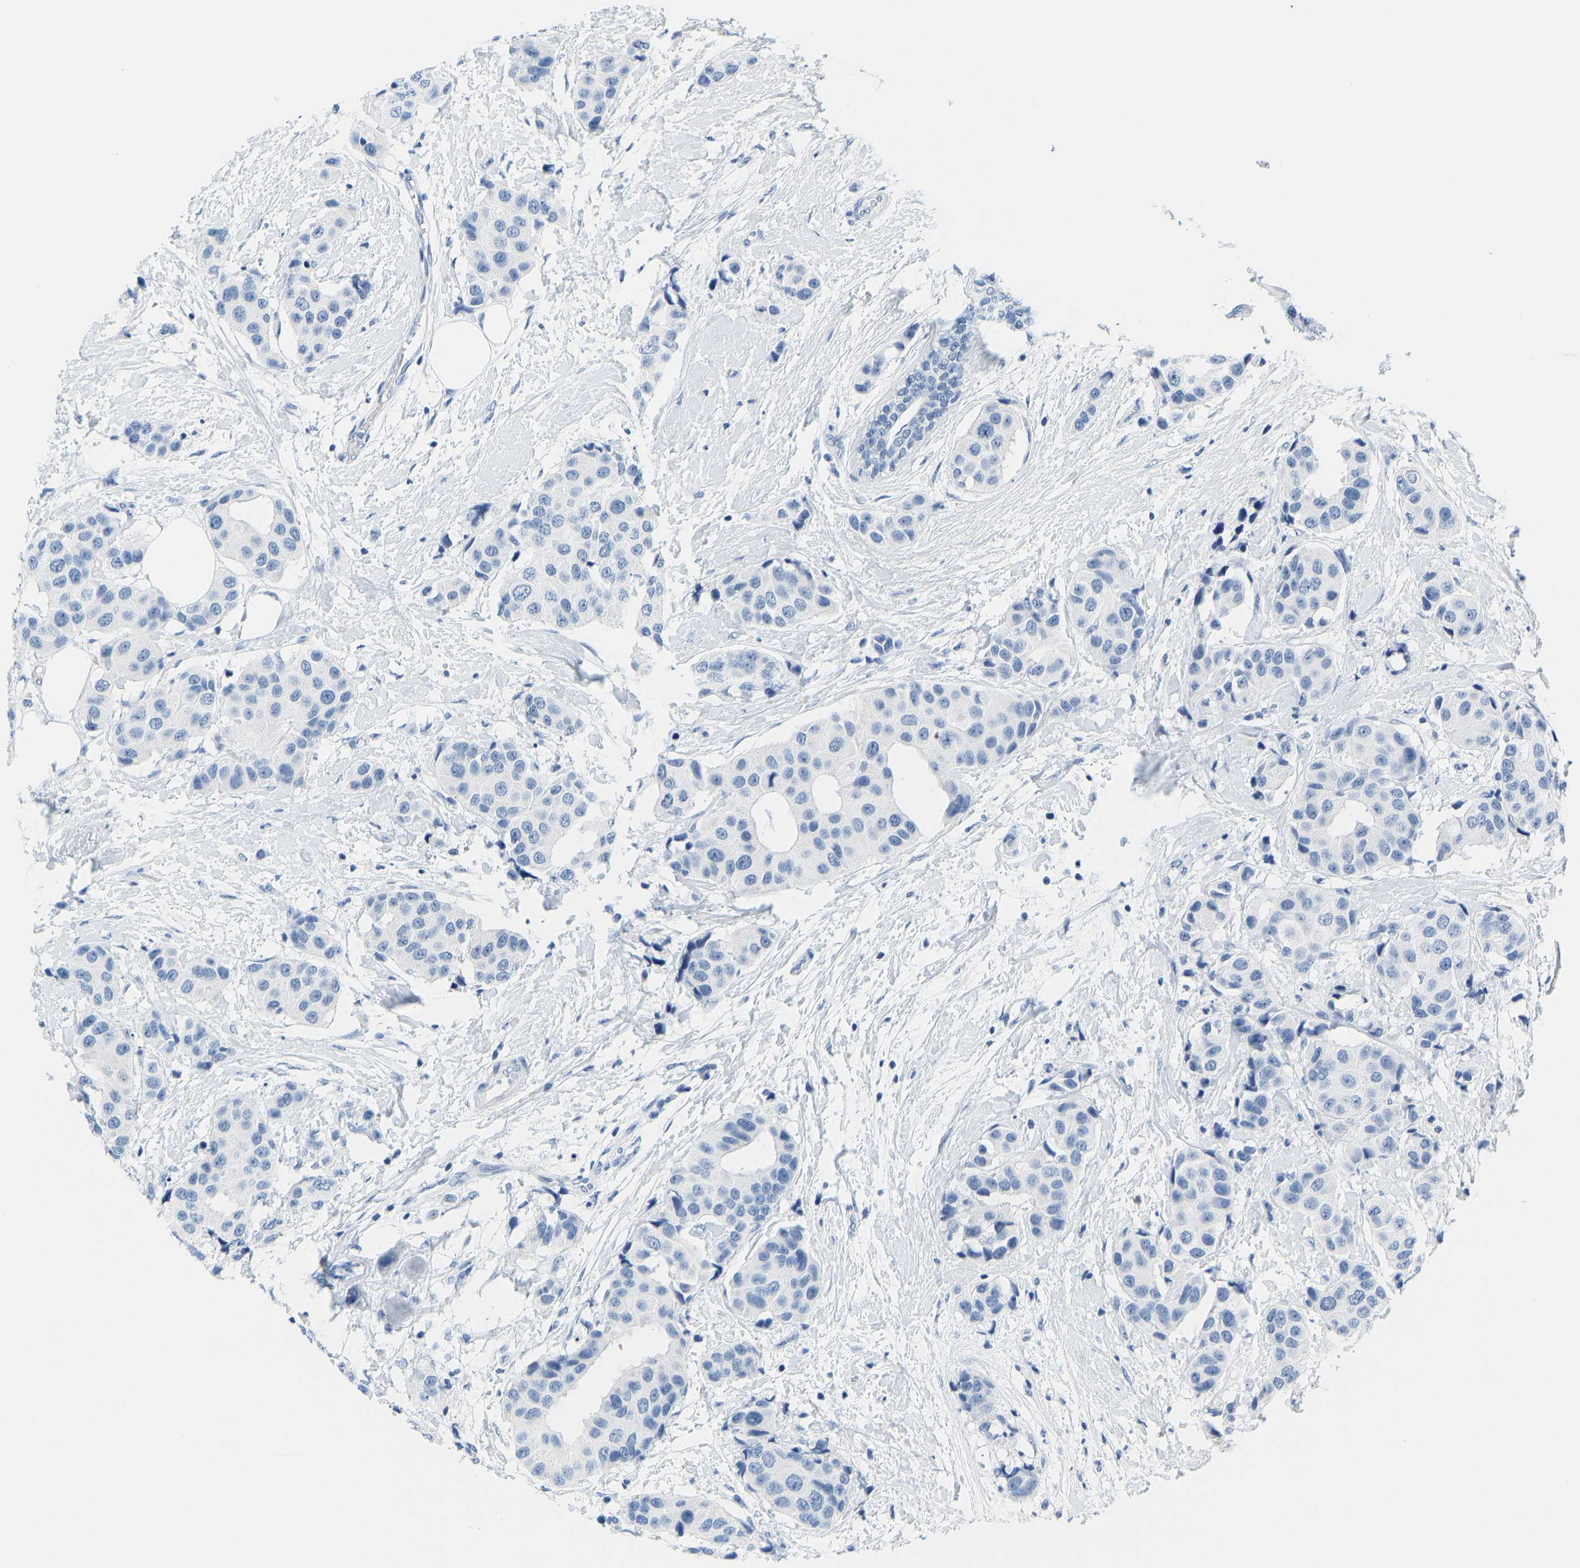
{"staining": {"intensity": "negative", "quantity": "none", "location": "none"}, "tissue": "breast cancer", "cell_type": "Tumor cells", "image_type": "cancer", "snomed": [{"axis": "morphology", "description": "Normal tissue, NOS"}, {"axis": "morphology", "description": "Duct carcinoma"}, {"axis": "topography", "description": "Breast"}], "caption": "This is an immunohistochemistry (IHC) image of human breast cancer. There is no staining in tumor cells.", "gene": "SERPINB3", "patient": {"sex": "female", "age": 39}}